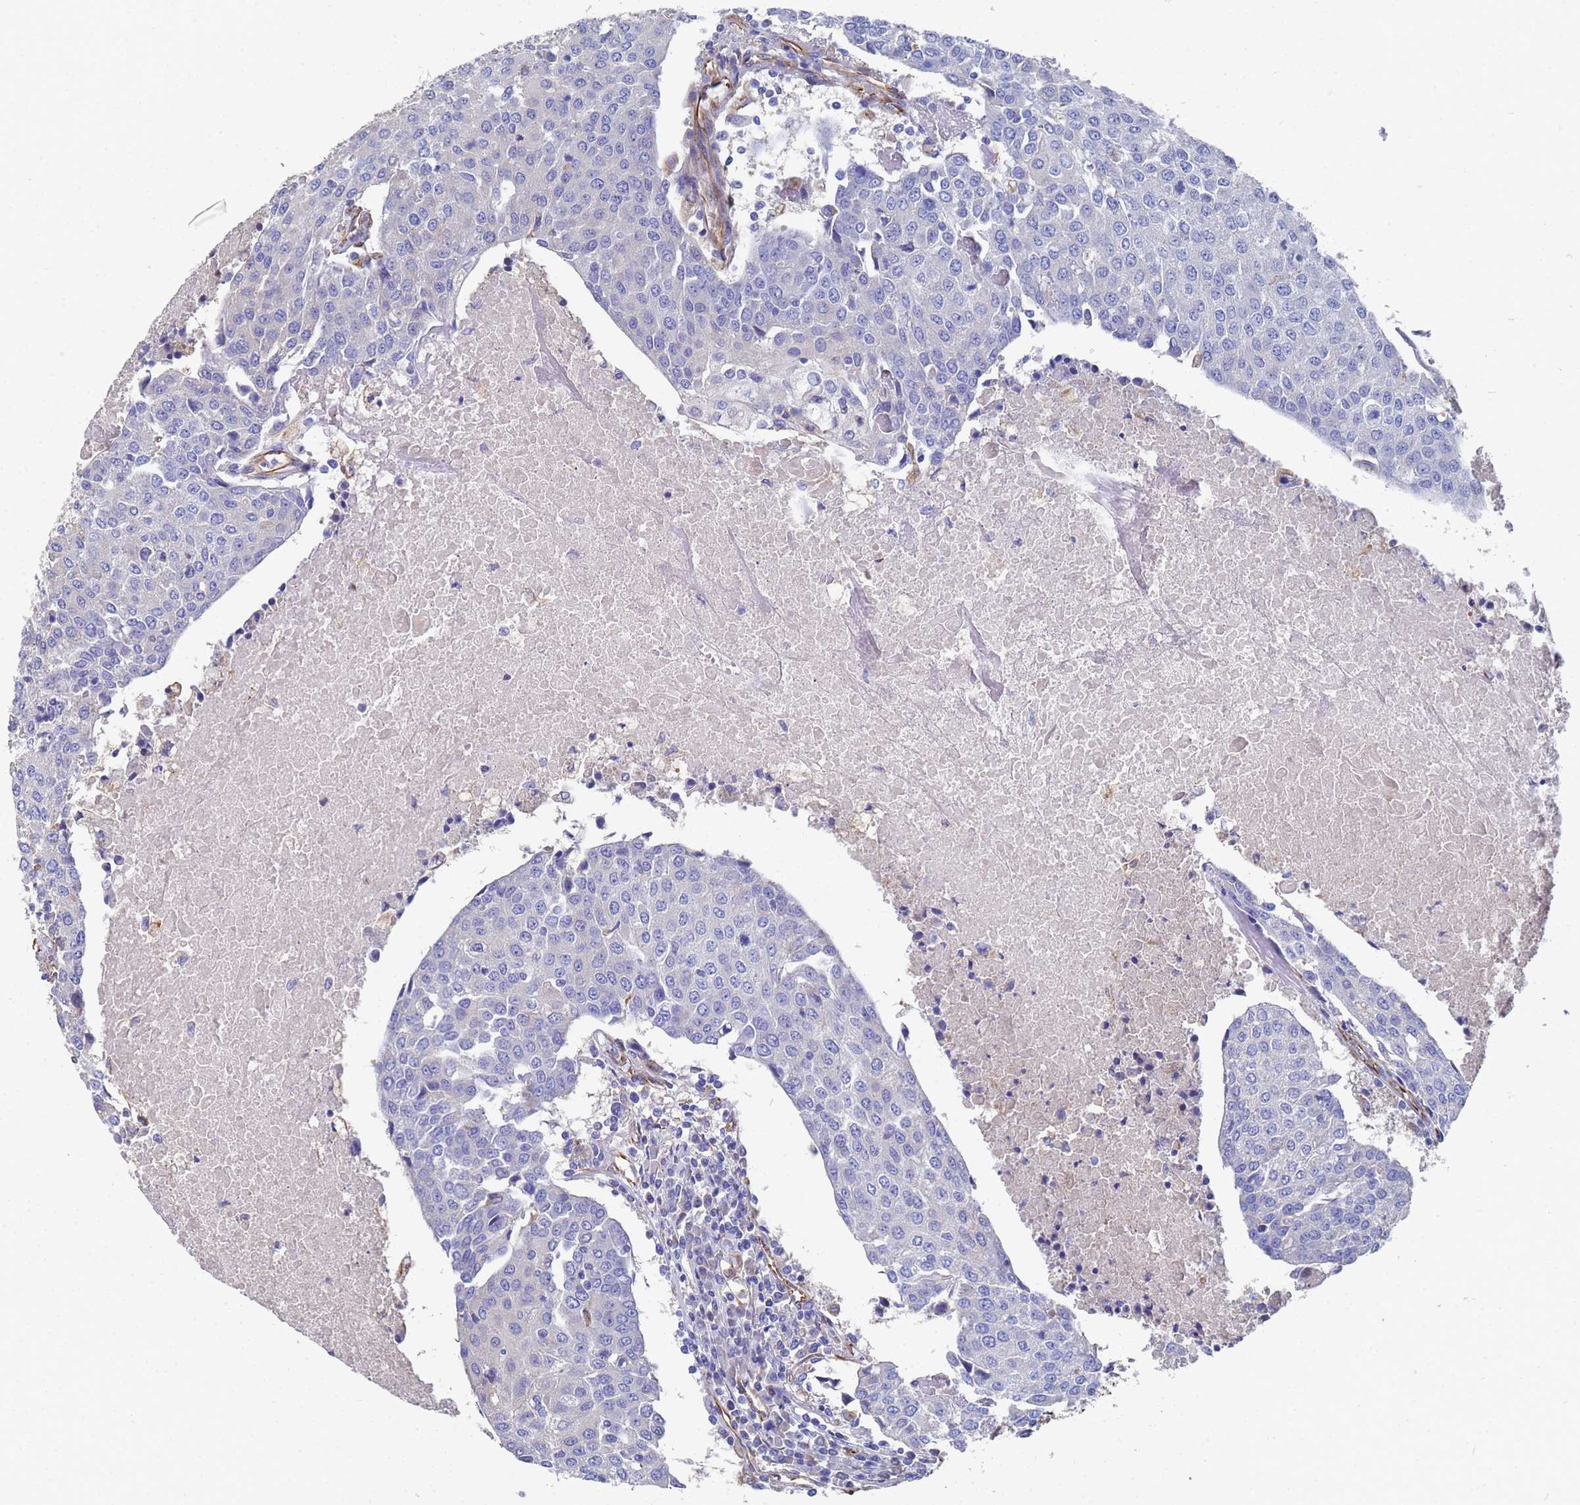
{"staining": {"intensity": "negative", "quantity": "none", "location": "none"}, "tissue": "urothelial cancer", "cell_type": "Tumor cells", "image_type": "cancer", "snomed": [{"axis": "morphology", "description": "Urothelial carcinoma, High grade"}, {"axis": "topography", "description": "Urinary bladder"}], "caption": "Tumor cells show no significant protein positivity in urothelial cancer.", "gene": "SYT13", "patient": {"sex": "female", "age": 85}}